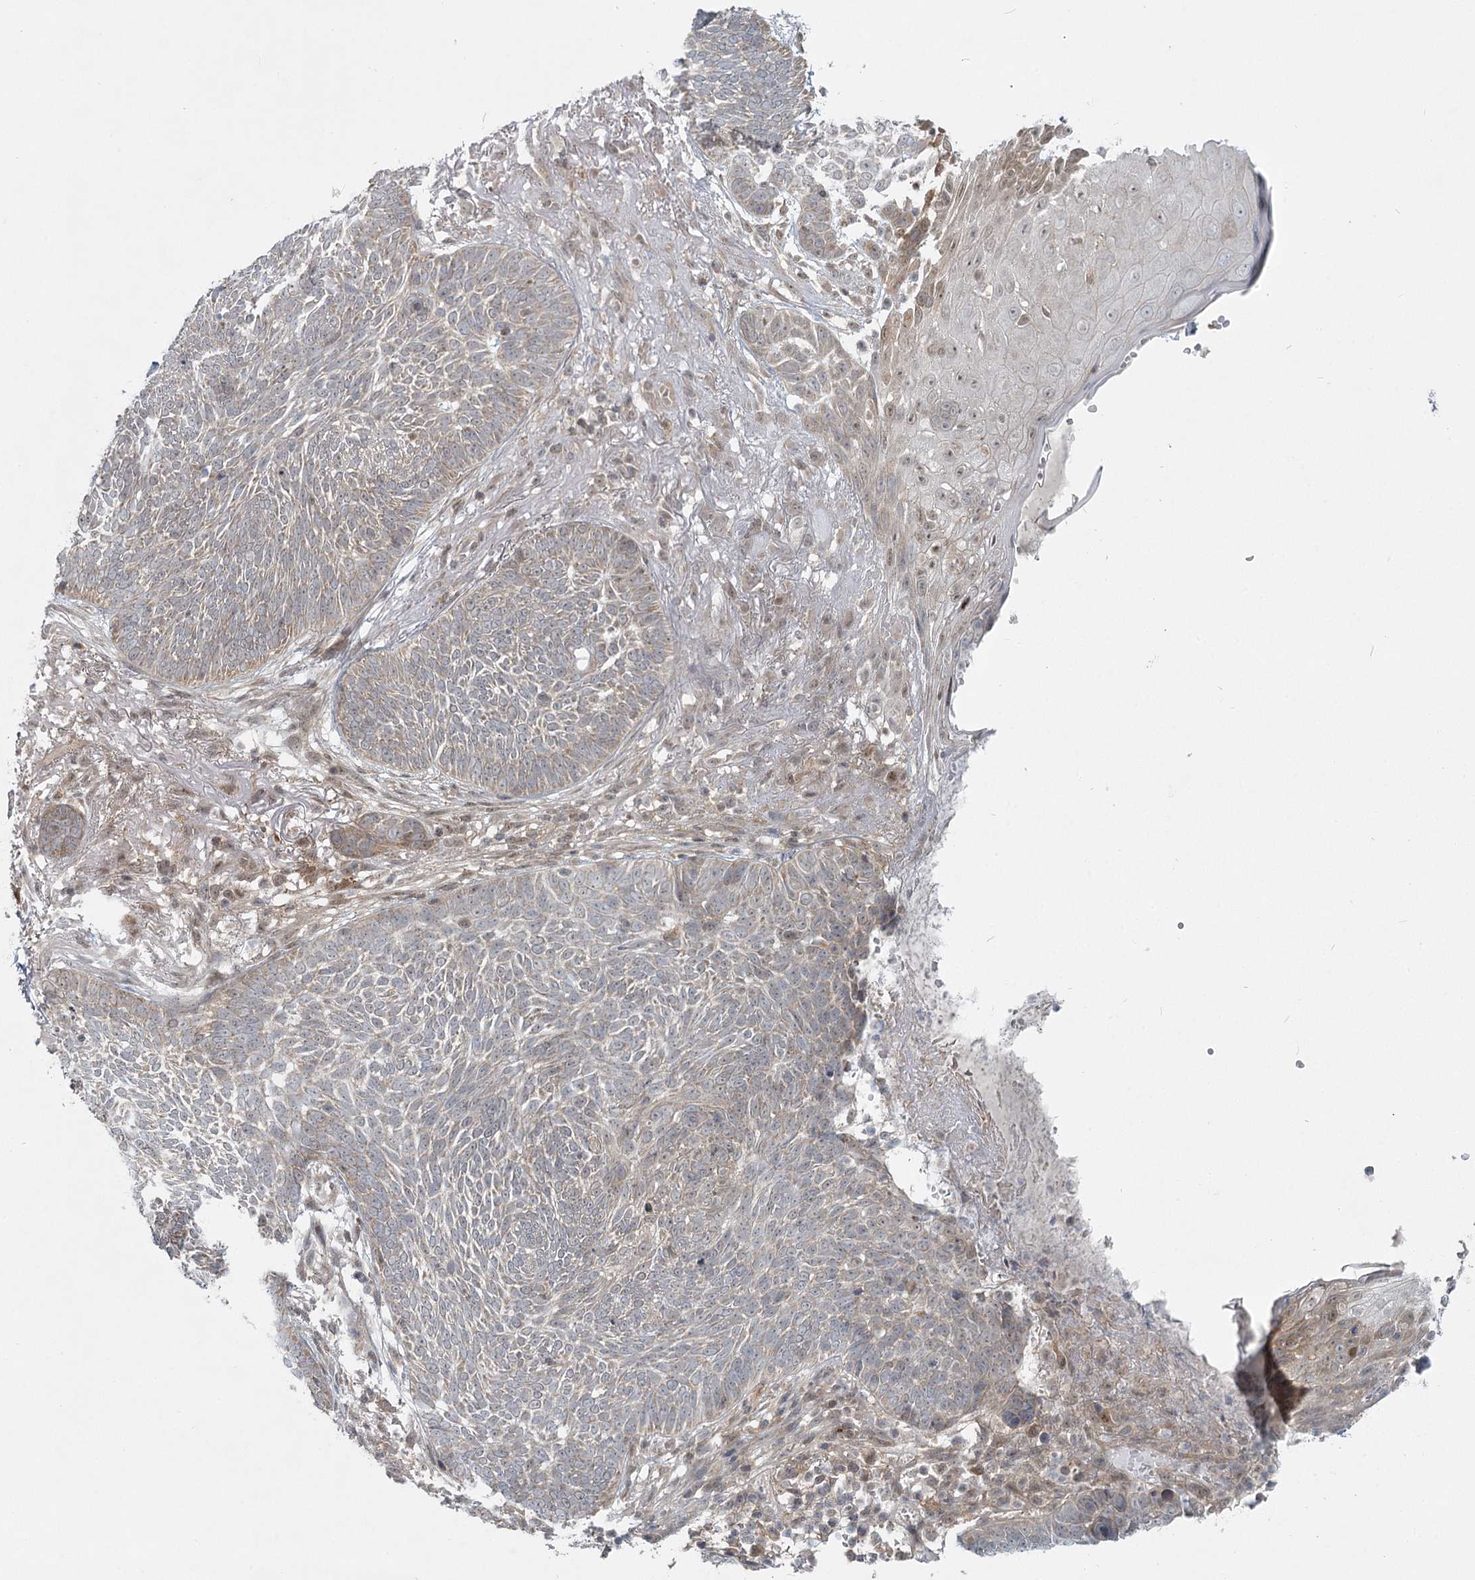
{"staining": {"intensity": "weak", "quantity": "<25%", "location": "cytoplasmic/membranous"}, "tissue": "skin cancer", "cell_type": "Tumor cells", "image_type": "cancer", "snomed": [{"axis": "morphology", "description": "Normal tissue, NOS"}, {"axis": "morphology", "description": "Basal cell carcinoma"}, {"axis": "topography", "description": "Skin"}], "caption": "The IHC micrograph has no significant expression in tumor cells of skin basal cell carcinoma tissue.", "gene": "THNSL1", "patient": {"sex": "male", "age": 64}}